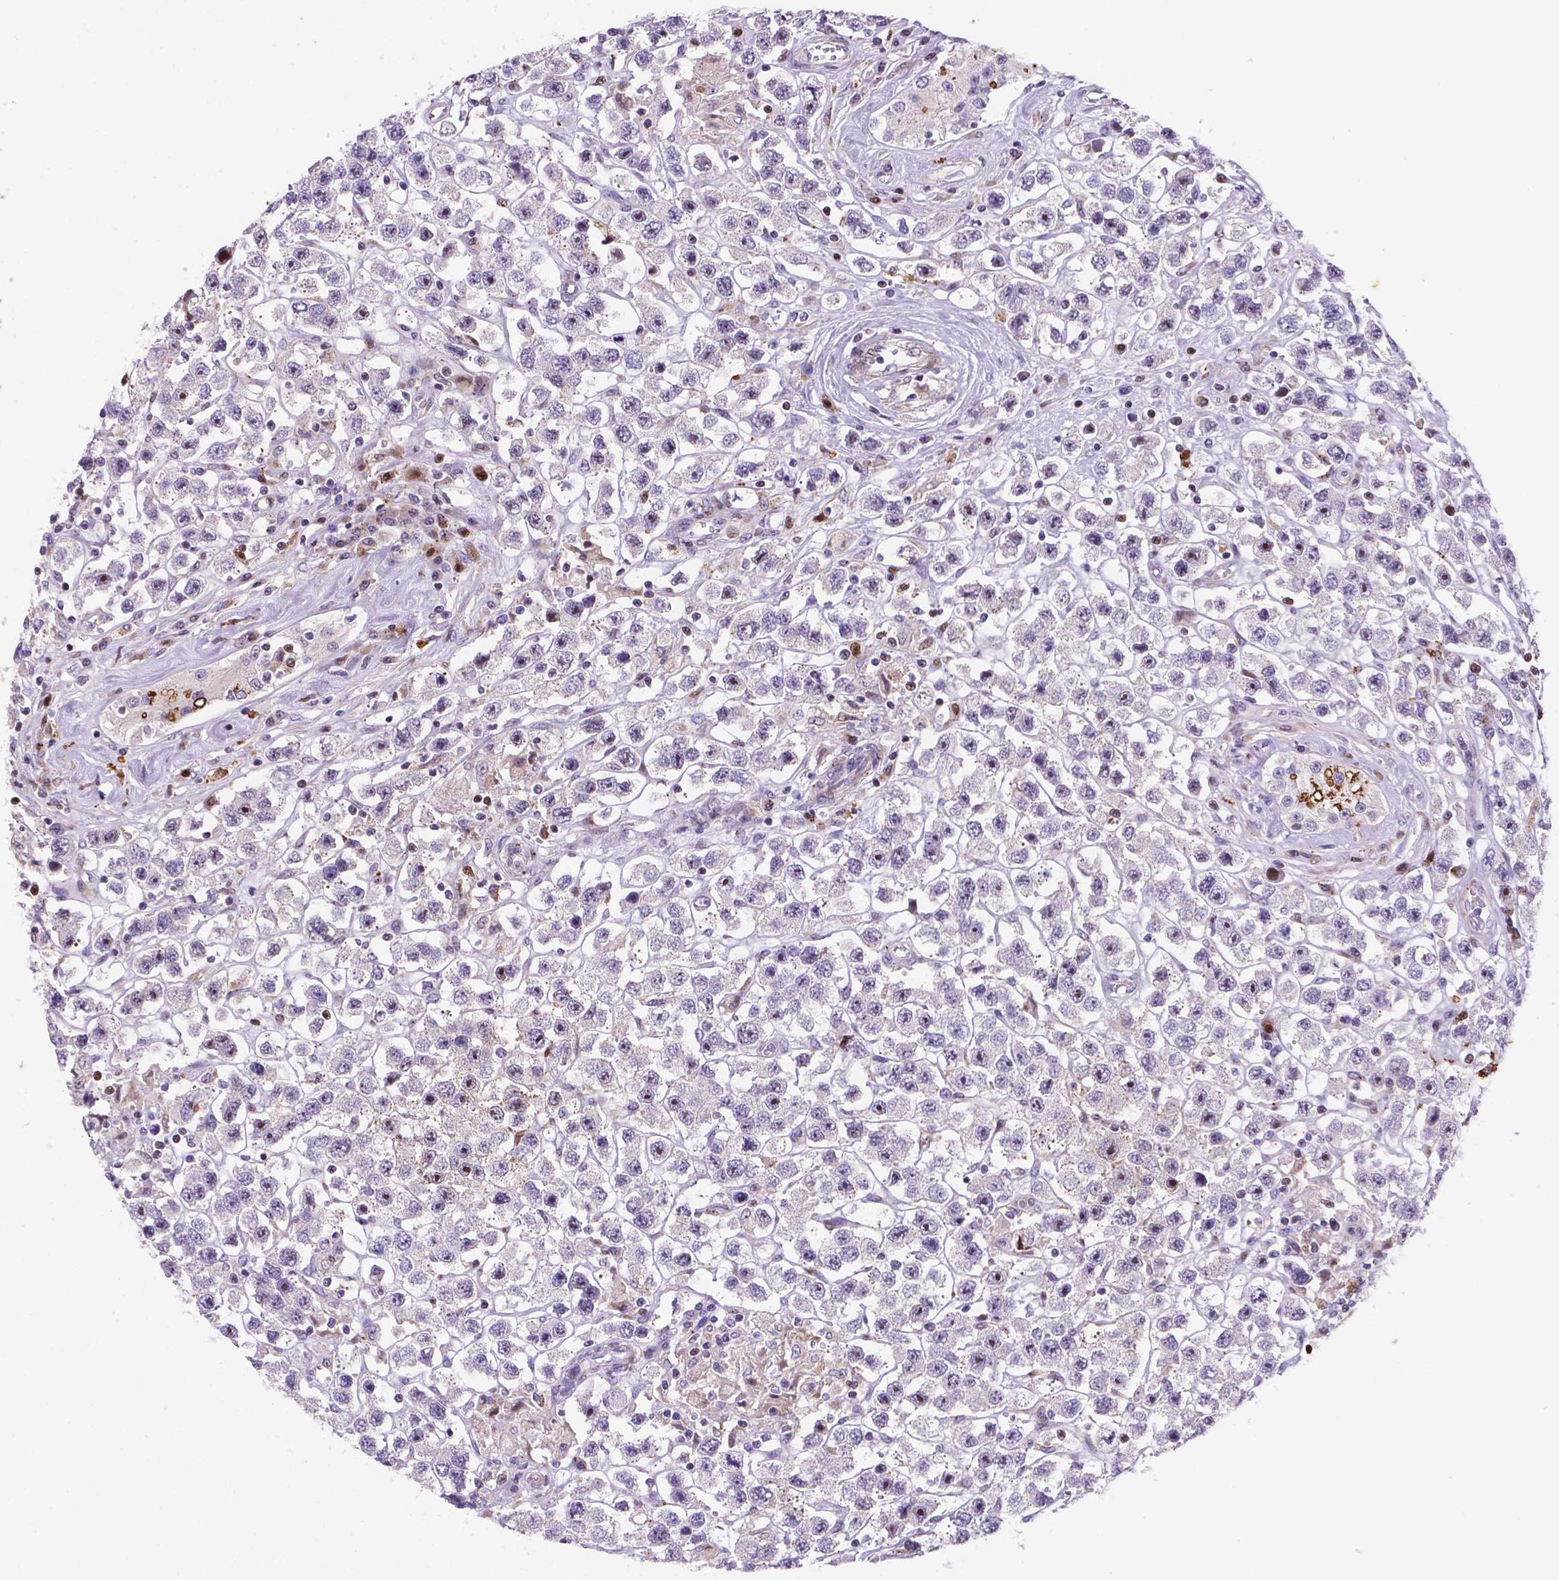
{"staining": {"intensity": "negative", "quantity": "none", "location": "none"}, "tissue": "testis cancer", "cell_type": "Tumor cells", "image_type": "cancer", "snomed": [{"axis": "morphology", "description": "Seminoma, NOS"}, {"axis": "topography", "description": "Testis"}], "caption": "Seminoma (testis) was stained to show a protein in brown. There is no significant positivity in tumor cells.", "gene": "TM4SF20", "patient": {"sex": "male", "age": 45}}